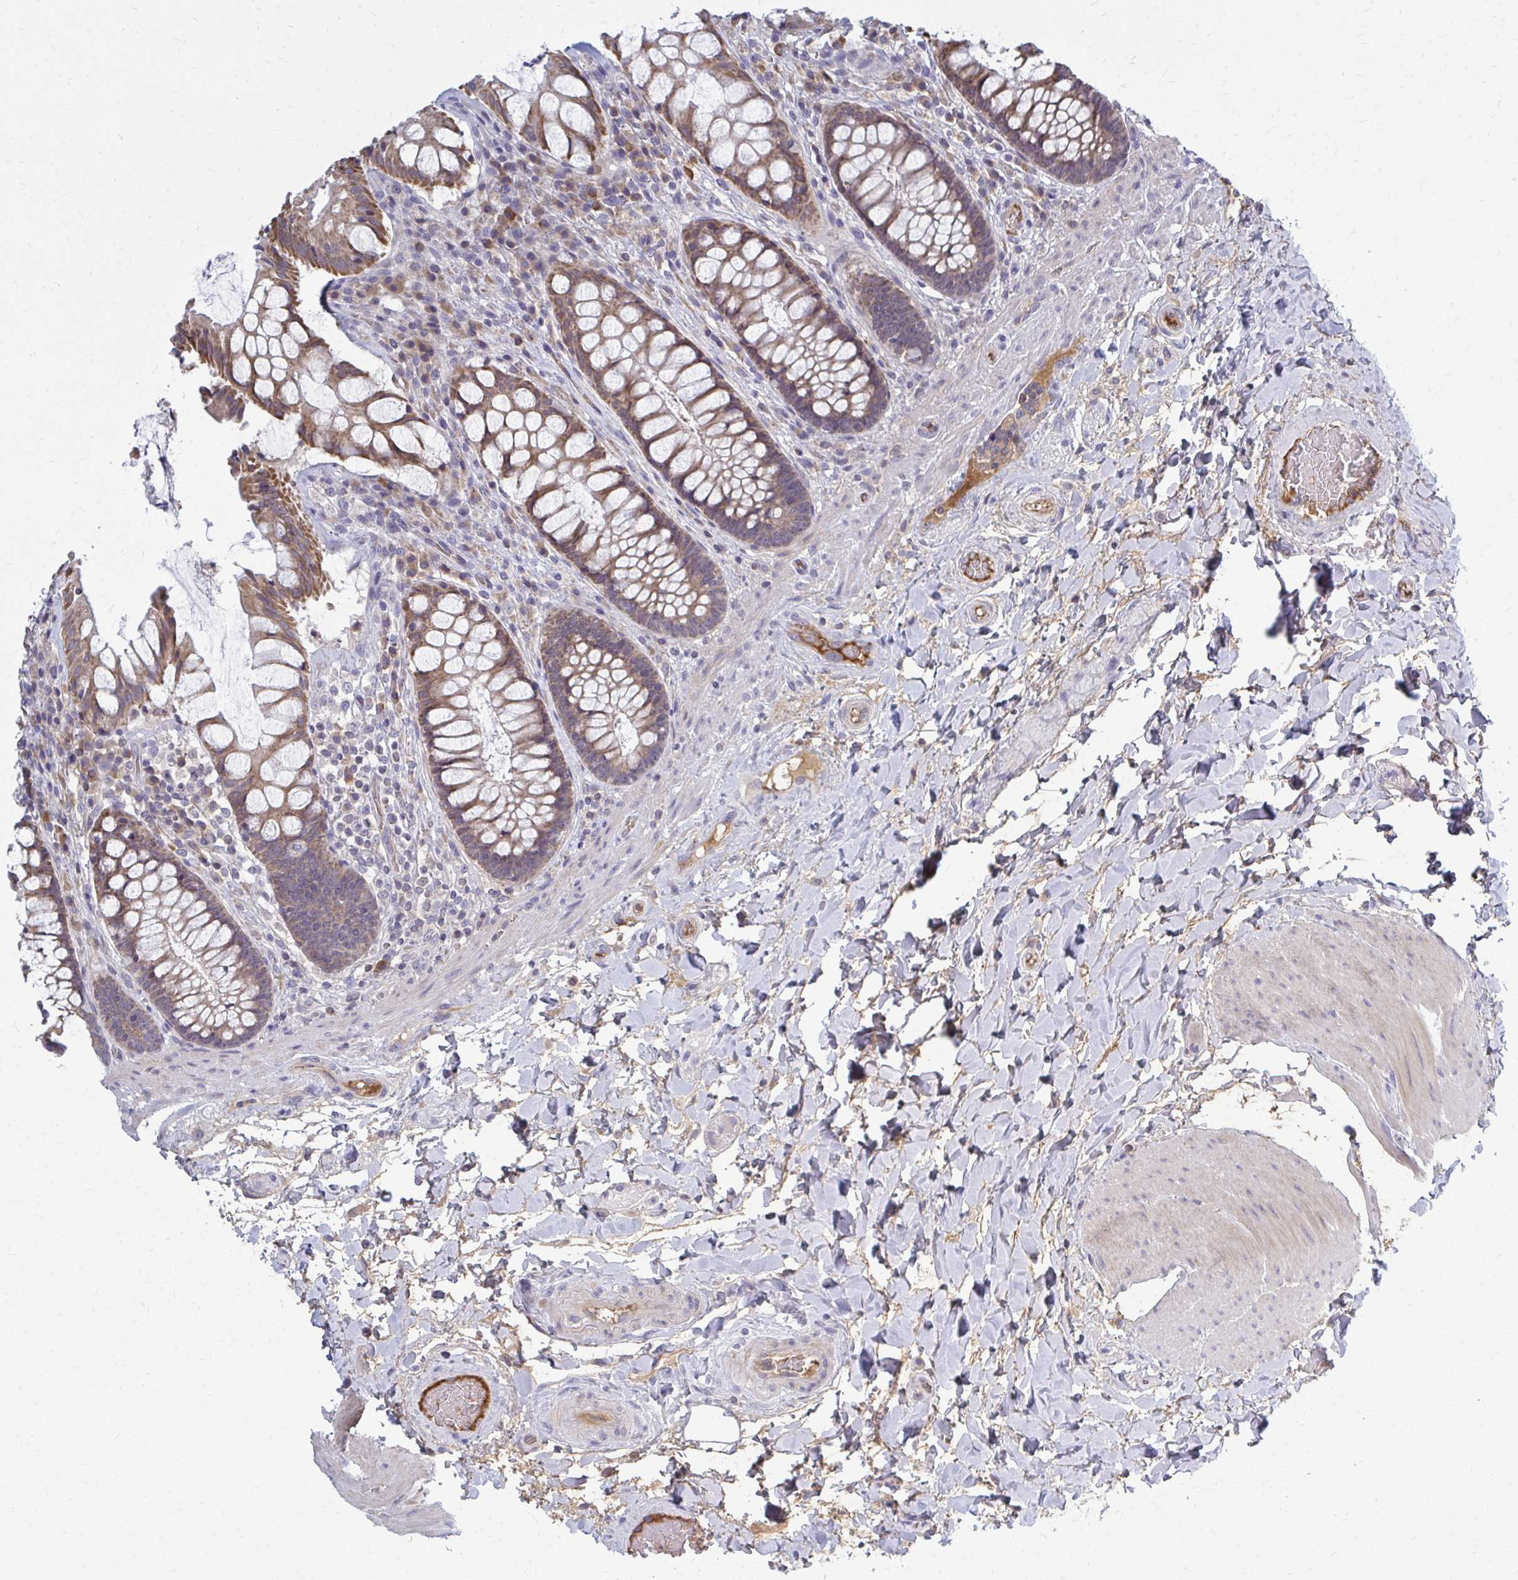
{"staining": {"intensity": "moderate", "quantity": ">75%", "location": "cytoplasmic/membranous"}, "tissue": "rectum", "cell_type": "Glandular cells", "image_type": "normal", "snomed": [{"axis": "morphology", "description": "Normal tissue, NOS"}, {"axis": "topography", "description": "Rectum"}], "caption": "A histopathology image of human rectum stained for a protein demonstrates moderate cytoplasmic/membranous brown staining in glandular cells.", "gene": "MCRIP2", "patient": {"sex": "female", "age": 58}}